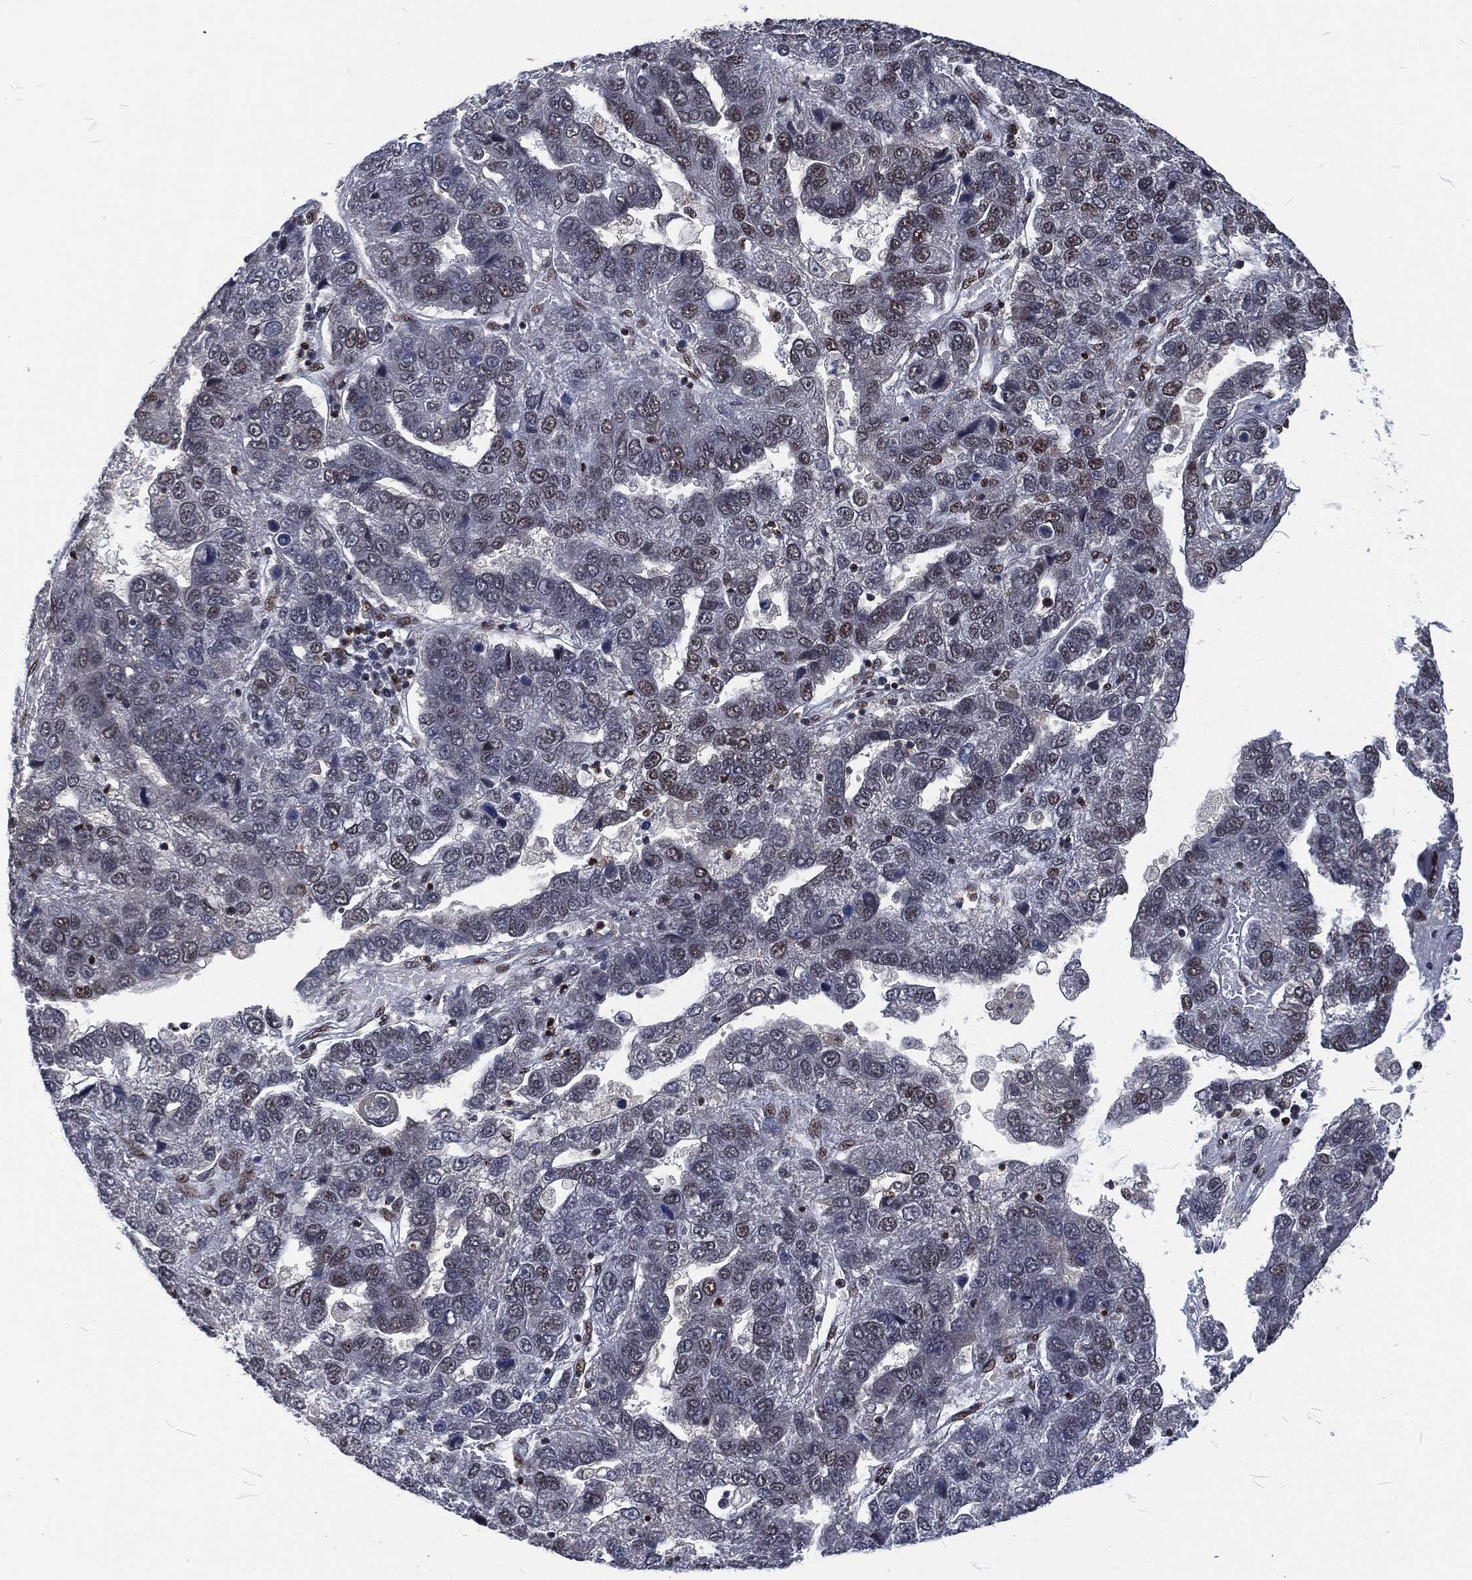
{"staining": {"intensity": "weak", "quantity": "<25%", "location": "nuclear"}, "tissue": "pancreatic cancer", "cell_type": "Tumor cells", "image_type": "cancer", "snomed": [{"axis": "morphology", "description": "Adenocarcinoma, NOS"}, {"axis": "topography", "description": "Pancreas"}], "caption": "IHC of pancreatic adenocarcinoma displays no positivity in tumor cells.", "gene": "DCPS", "patient": {"sex": "female", "age": 61}}